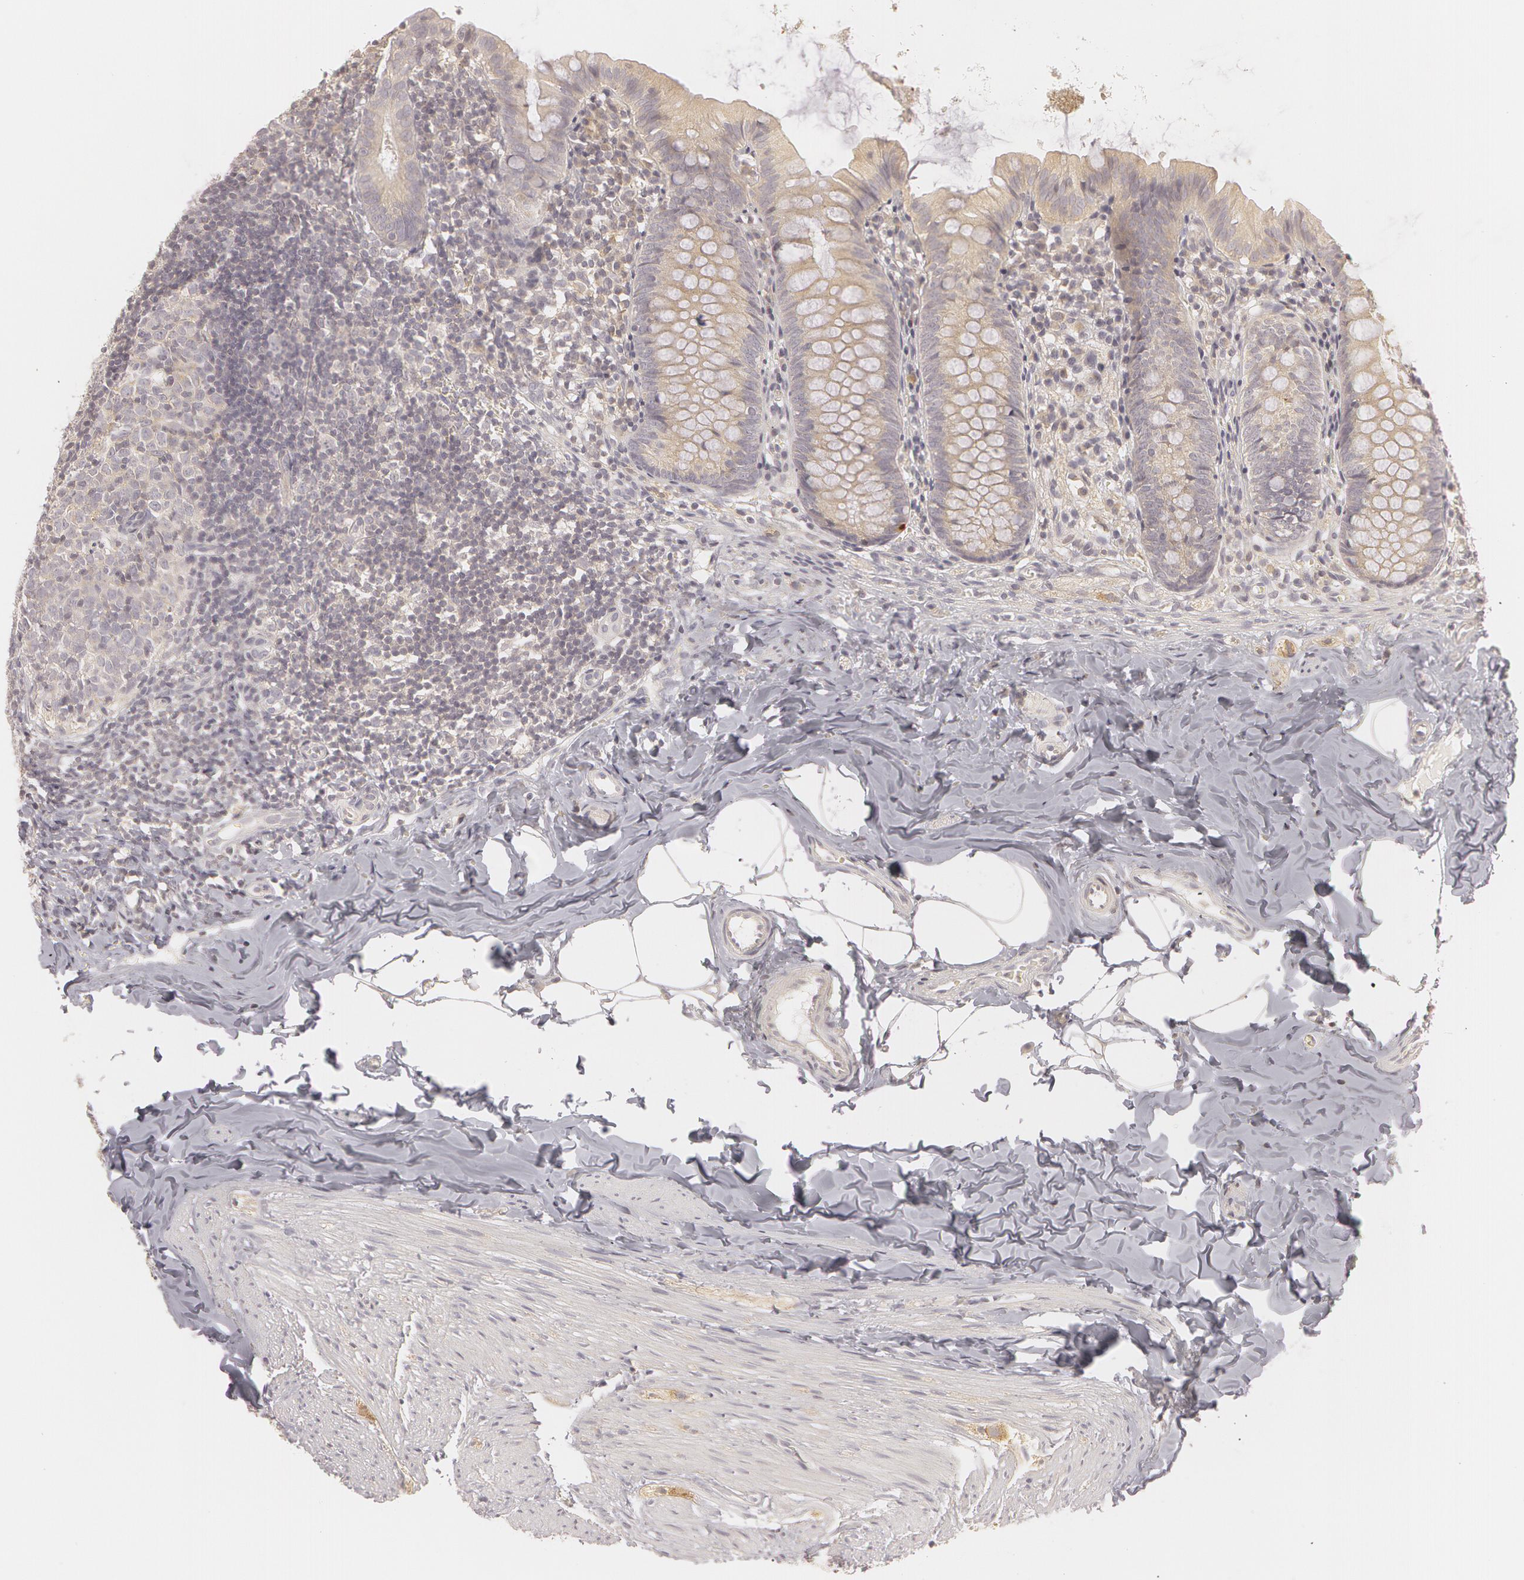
{"staining": {"intensity": "weak", "quantity": "25%-75%", "location": "cytoplasmic/membranous"}, "tissue": "appendix", "cell_type": "Glandular cells", "image_type": "normal", "snomed": [{"axis": "morphology", "description": "Normal tissue, NOS"}, {"axis": "topography", "description": "Appendix"}], "caption": "The micrograph exhibits immunohistochemical staining of benign appendix. There is weak cytoplasmic/membranous positivity is seen in approximately 25%-75% of glandular cells. Immunohistochemistry stains the protein in brown and the nuclei are stained blue.", "gene": "RALGAPA1", "patient": {"sex": "female", "age": 9}}